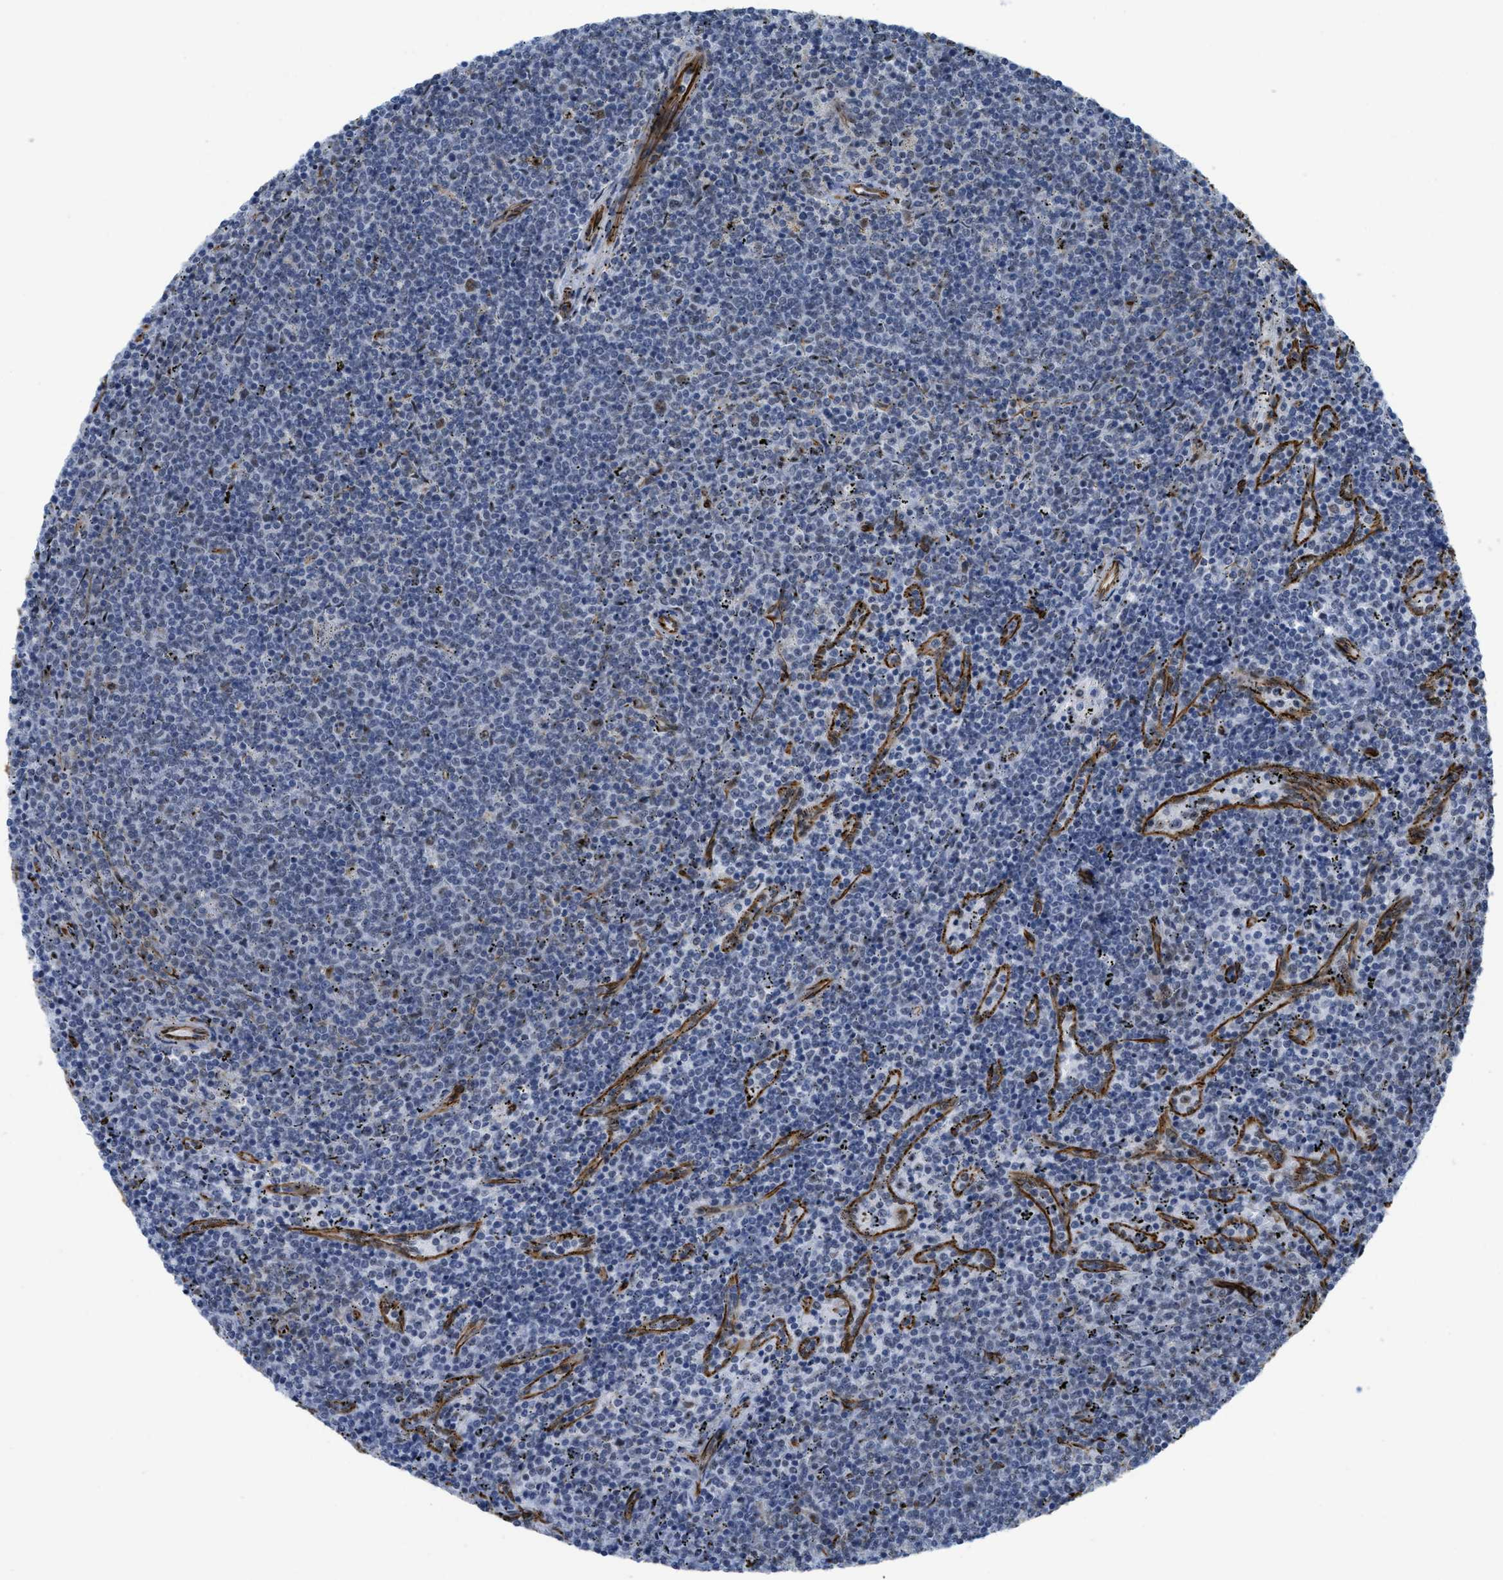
{"staining": {"intensity": "negative", "quantity": "none", "location": "none"}, "tissue": "lymphoma", "cell_type": "Tumor cells", "image_type": "cancer", "snomed": [{"axis": "morphology", "description": "Malignant lymphoma, non-Hodgkin's type, Low grade"}, {"axis": "topography", "description": "Spleen"}], "caption": "Tumor cells show no significant staining in lymphoma. (DAB (3,3'-diaminobenzidine) immunohistochemistry (IHC), high magnification).", "gene": "LRRC8B", "patient": {"sex": "female", "age": 50}}